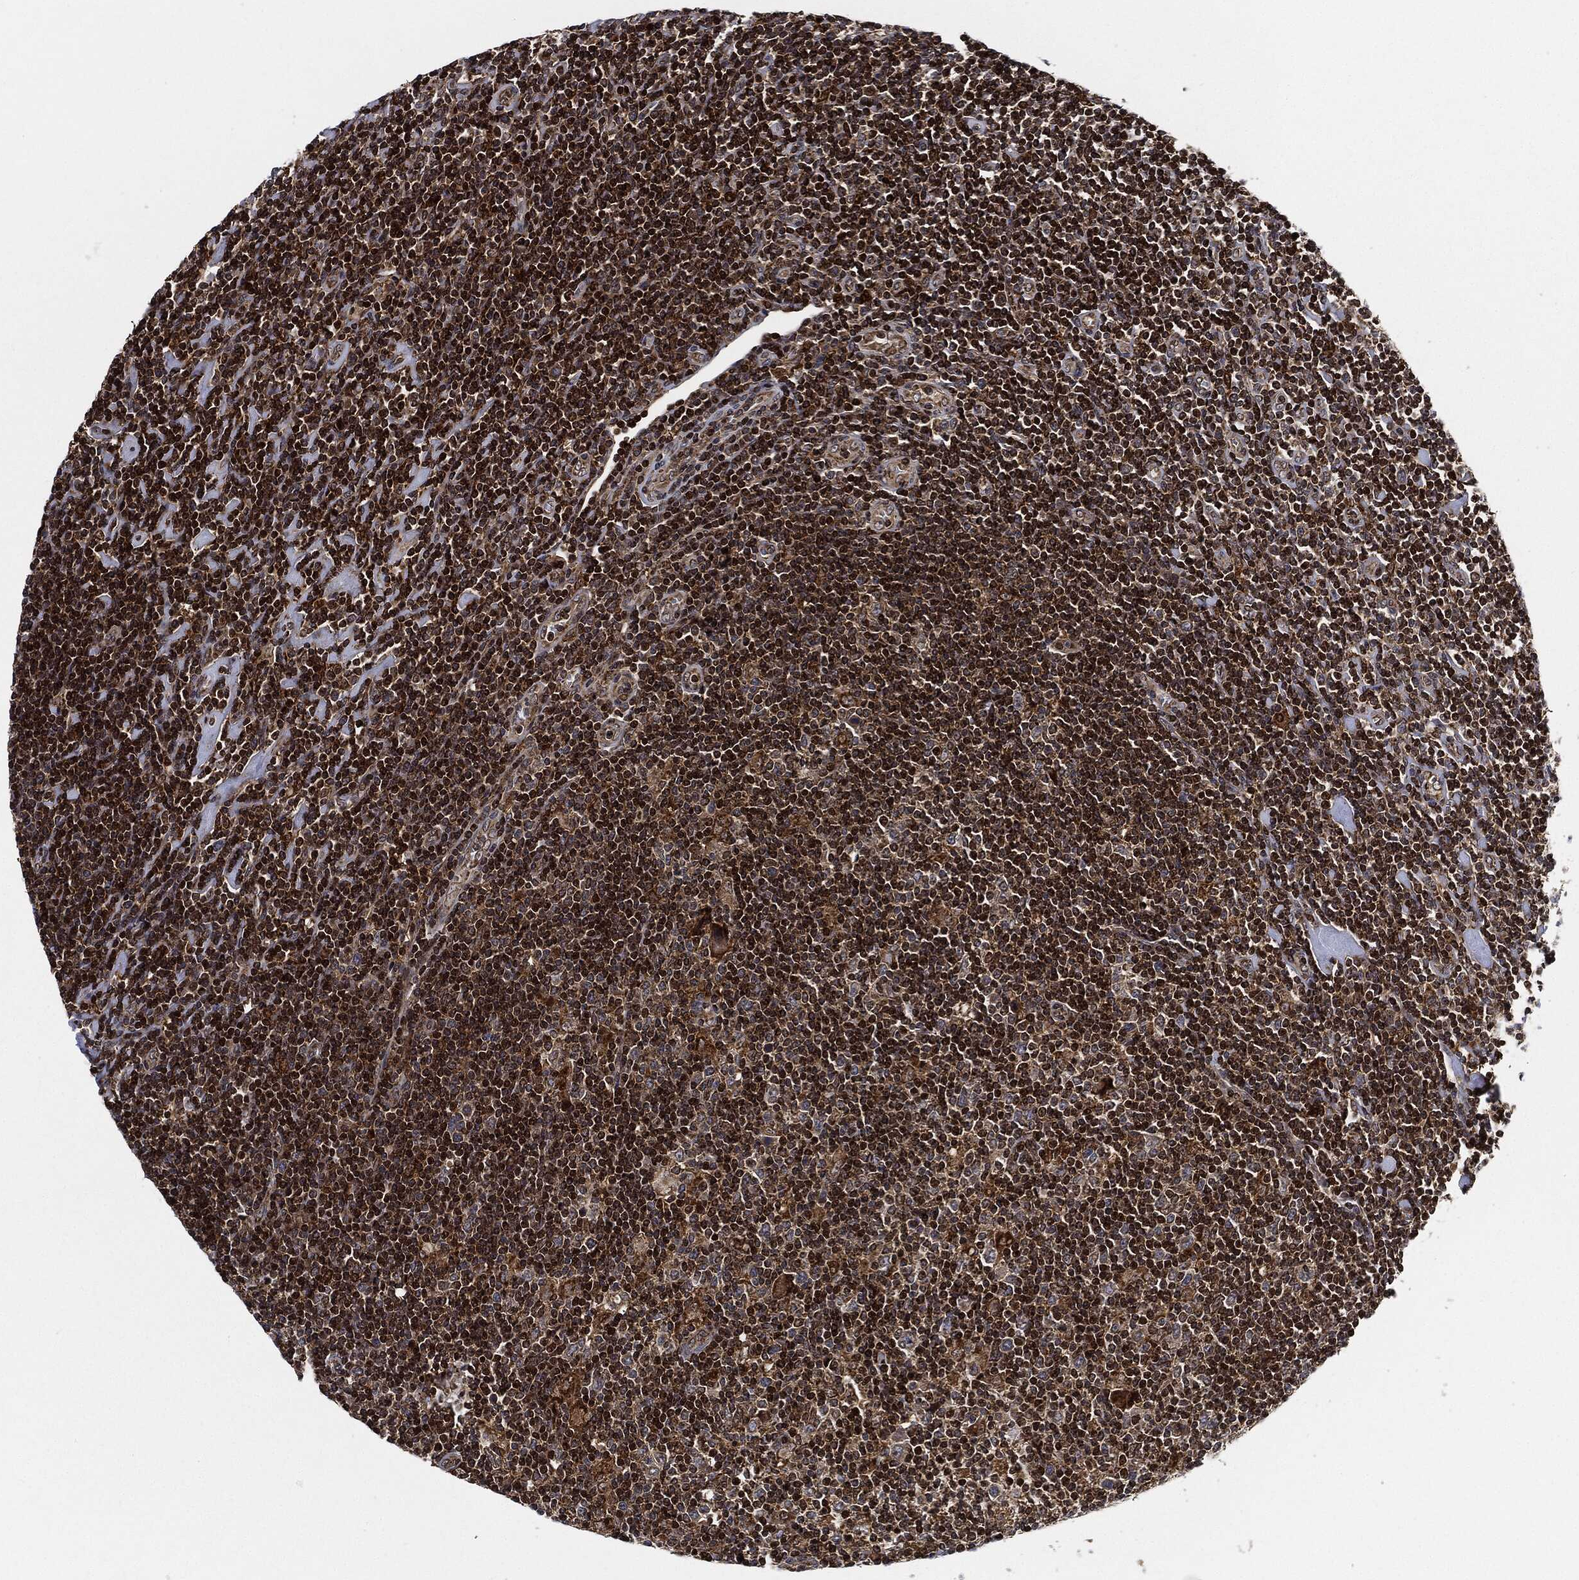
{"staining": {"intensity": "weak", "quantity": ">75%", "location": "cytoplasmic/membranous"}, "tissue": "lymphoma", "cell_type": "Tumor cells", "image_type": "cancer", "snomed": [{"axis": "morphology", "description": "Hodgkin's disease, NOS"}, {"axis": "topography", "description": "Lymph node"}], "caption": "Immunohistochemical staining of human lymphoma exhibits low levels of weak cytoplasmic/membranous protein expression in approximately >75% of tumor cells.", "gene": "RNASEL", "patient": {"sex": "male", "age": 40}}